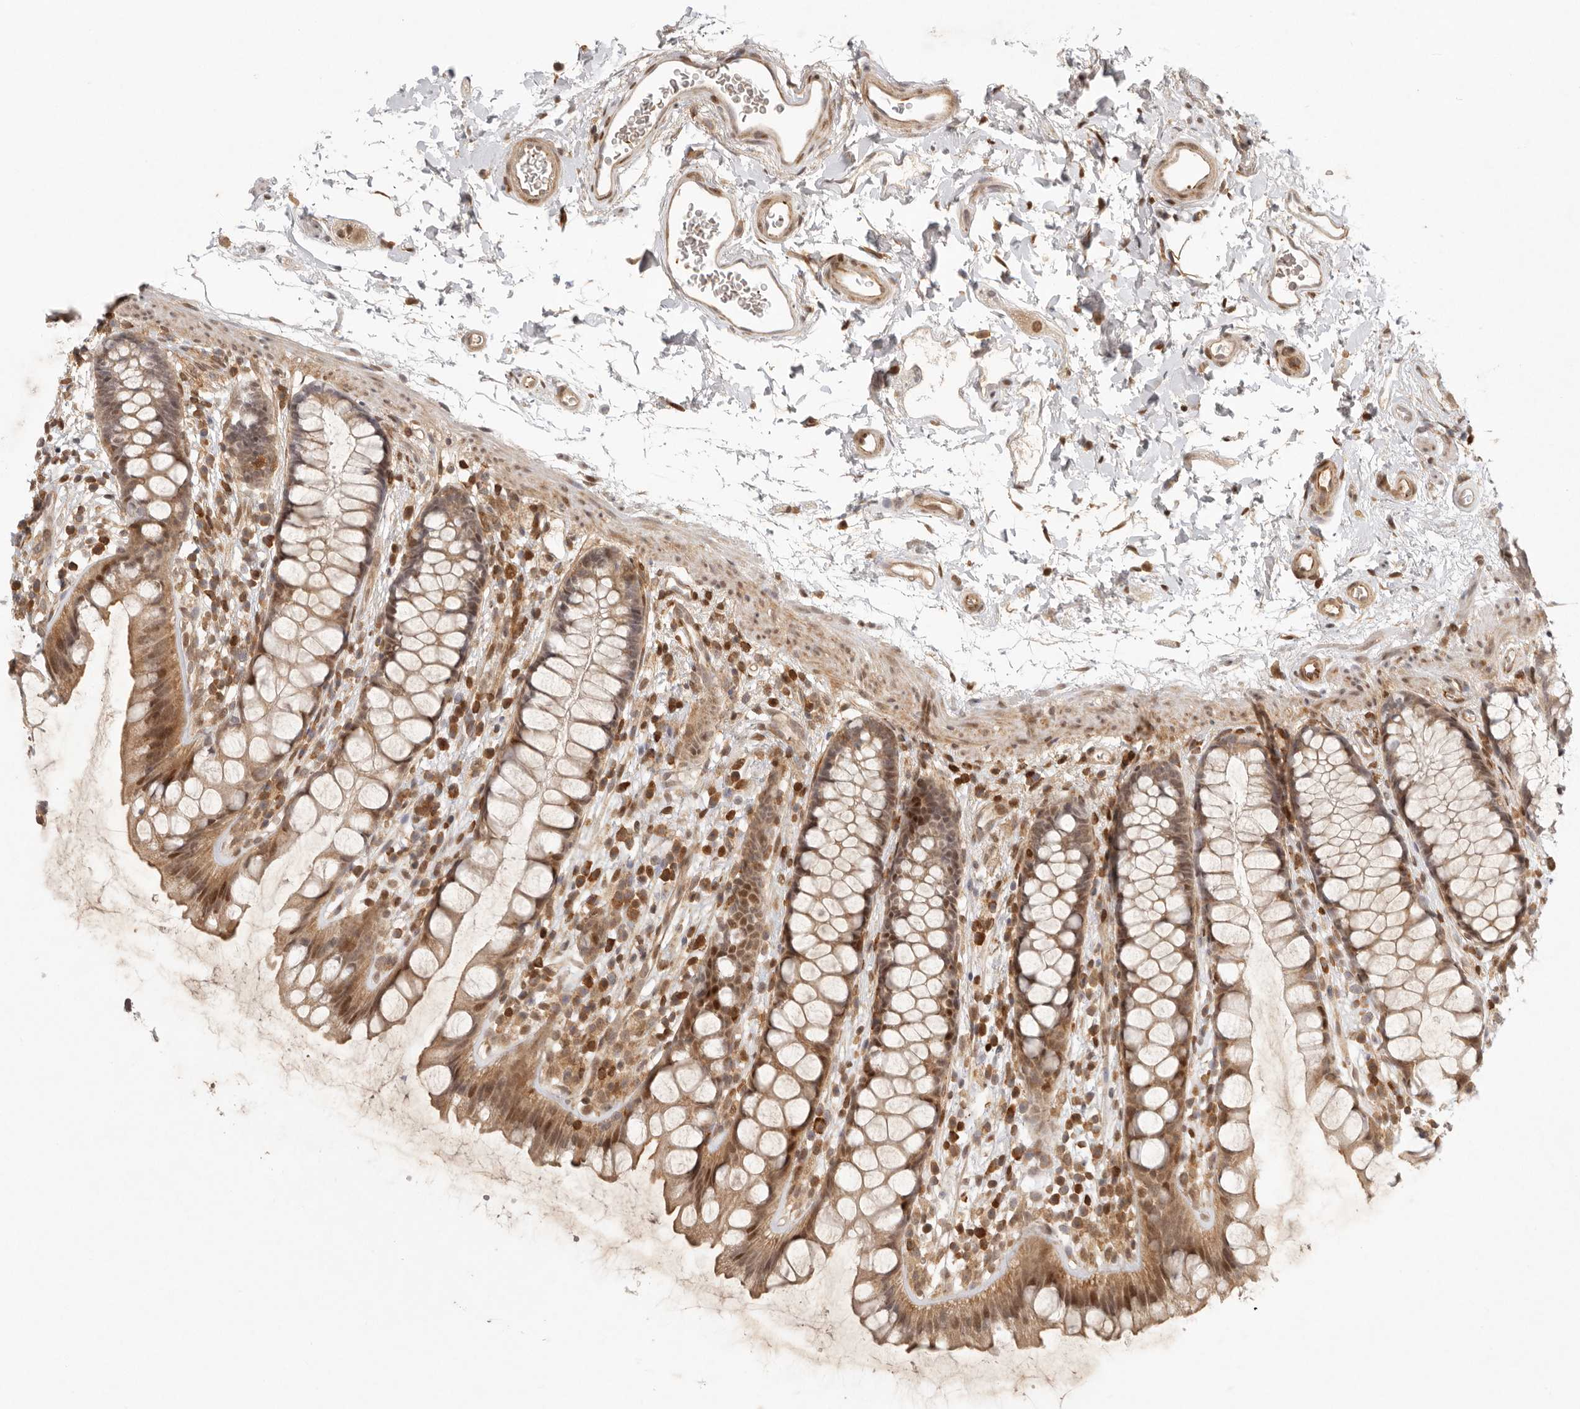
{"staining": {"intensity": "moderate", "quantity": ">75%", "location": "cytoplasmic/membranous,nuclear"}, "tissue": "rectum", "cell_type": "Glandular cells", "image_type": "normal", "snomed": [{"axis": "morphology", "description": "Normal tissue, NOS"}, {"axis": "topography", "description": "Rectum"}], "caption": "The photomicrograph shows staining of benign rectum, revealing moderate cytoplasmic/membranous,nuclear protein staining (brown color) within glandular cells.", "gene": "AHDC1", "patient": {"sex": "female", "age": 65}}